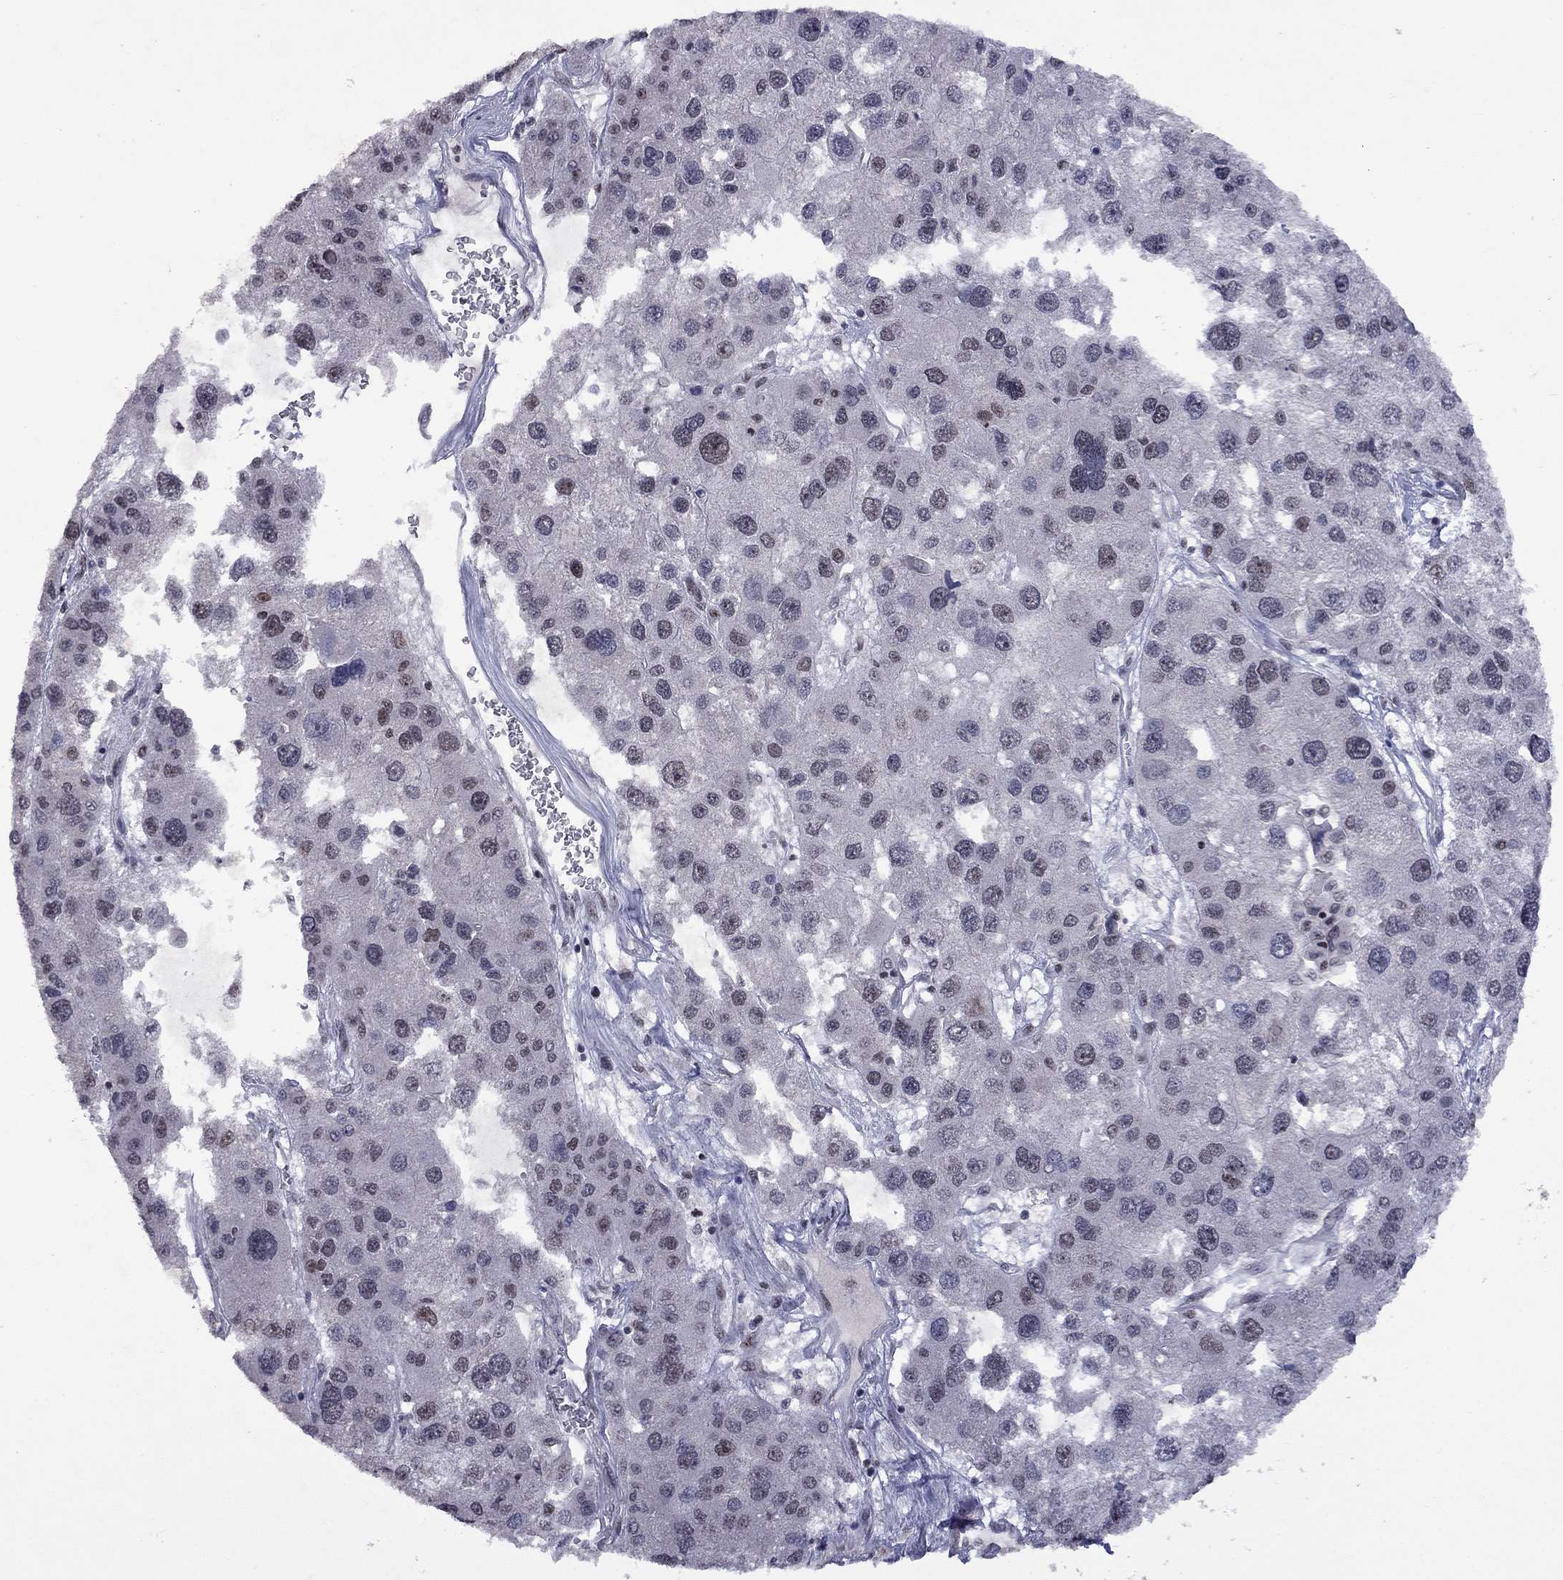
{"staining": {"intensity": "weak", "quantity": "<25%", "location": "nuclear"}, "tissue": "liver cancer", "cell_type": "Tumor cells", "image_type": "cancer", "snomed": [{"axis": "morphology", "description": "Carcinoma, Hepatocellular, NOS"}, {"axis": "topography", "description": "Liver"}], "caption": "Tumor cells are negative for brown protein staining in liver cancer.", "gene": "SPOUT1", "patient": {"sex": "male", "age": 73}}